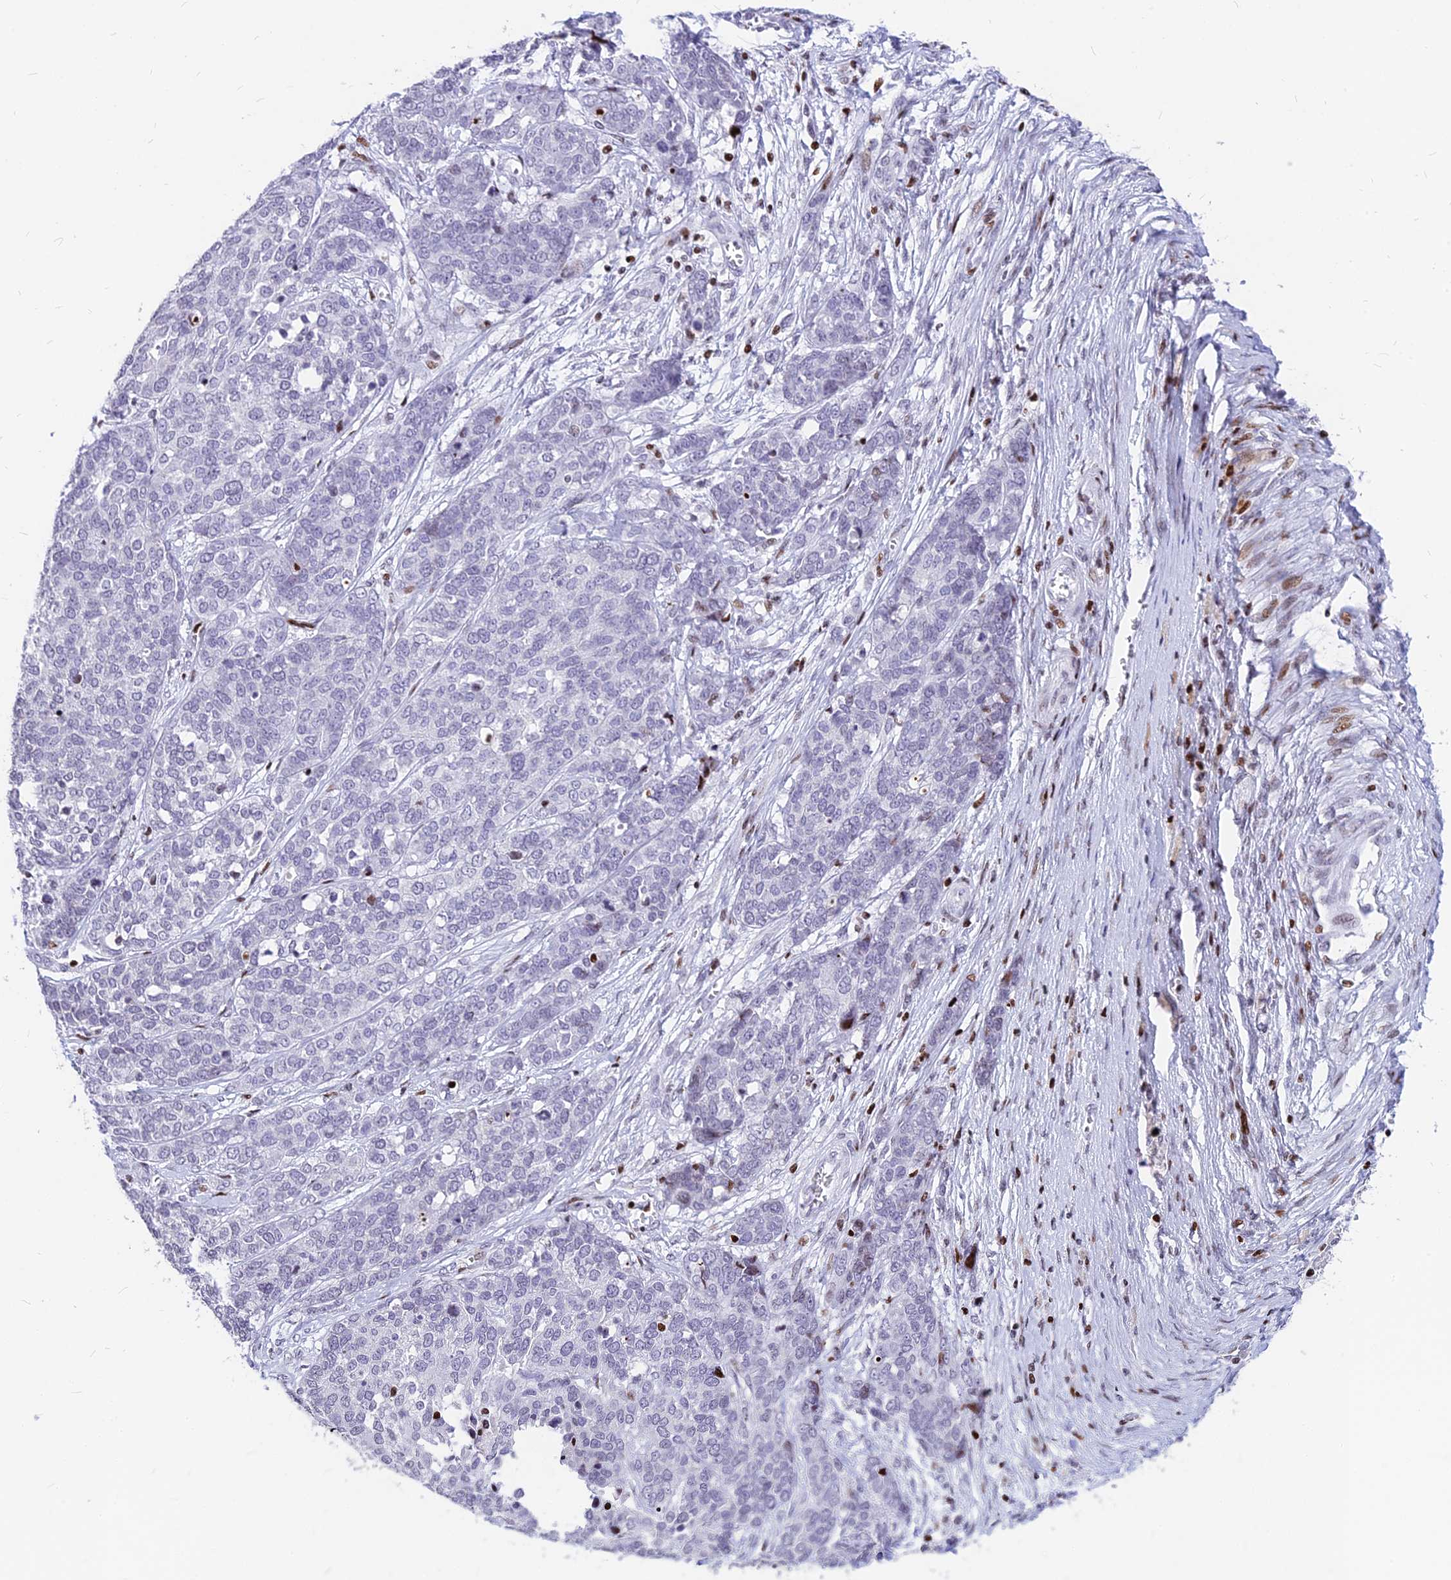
{"staining": {"intensity": "negative", "quantity": "none", "location": "none"}, "tissue": "ovarian cancer", "cell_type": "Tumor cells", "image_type": "cancer", "snomed": [{"axis": "morphology", "description": "Cystadenocarcinoma, serous, NOS"}, {"axis": "topography", "description": "Ovary"}], "caption": "A histopathology image of ovarian cancer stained for a protein reveals no brown staining in tumor cells.", "gene": "PRPS1", "patient": {"sex": "female", "age": 44}}